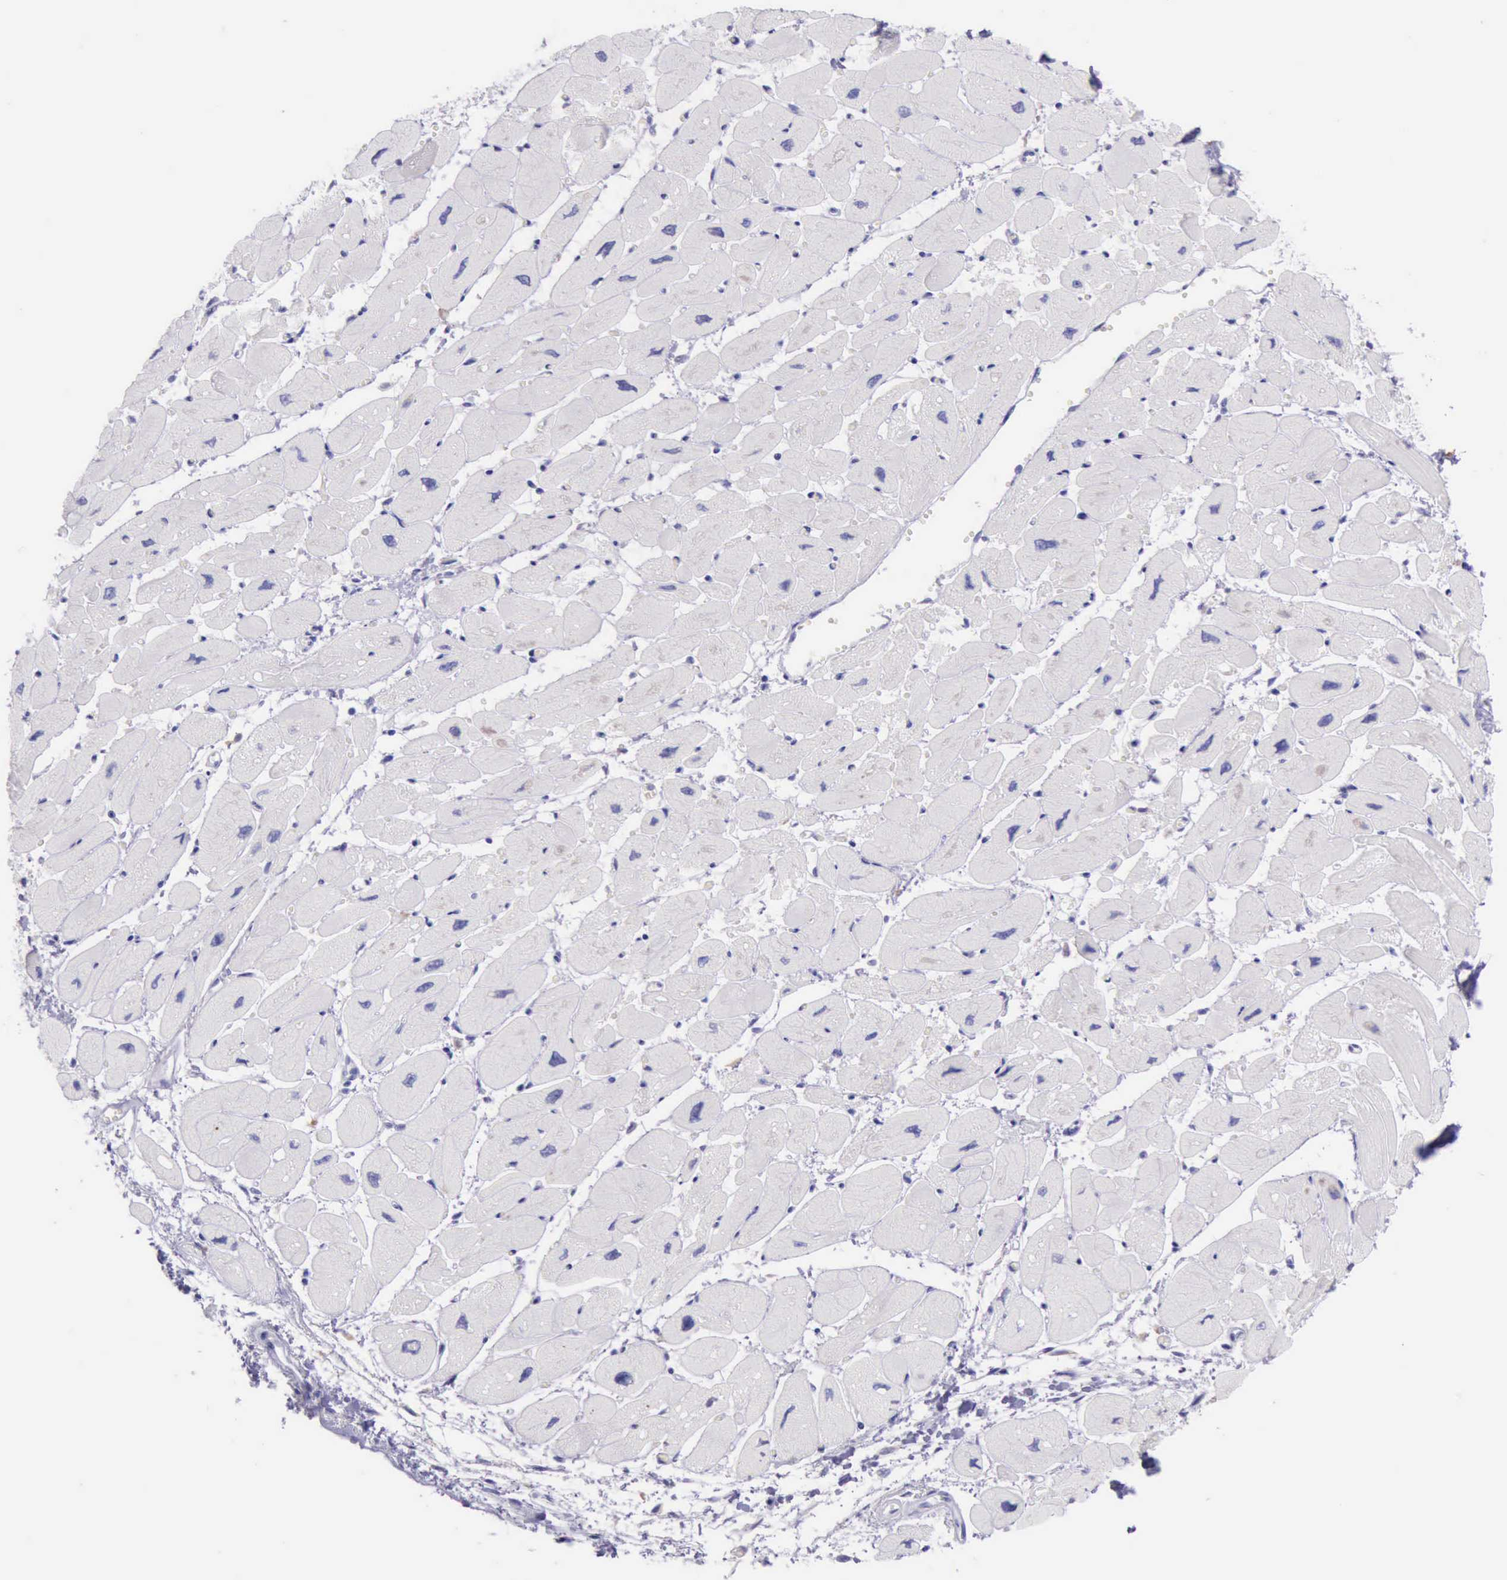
{"staining": {"intensity": "negative", "quantity": "none", "location": "none"}, "tissue": "heart muscle", "cell_type": "Cardiomyocytes", "image_type": "normal", "snomed": [{"axis": "morphology", "description": "Normal tissue, NOS"}, {"axis": "topography", "description": "Heart"}], "caption": "IHC image of benign heart muscle: heart muscle stained with DAB exhibits no significant protein staining in cardiomyocytes.", "gene": "BTK", "patient": {"sex": "female", "age": 54}}